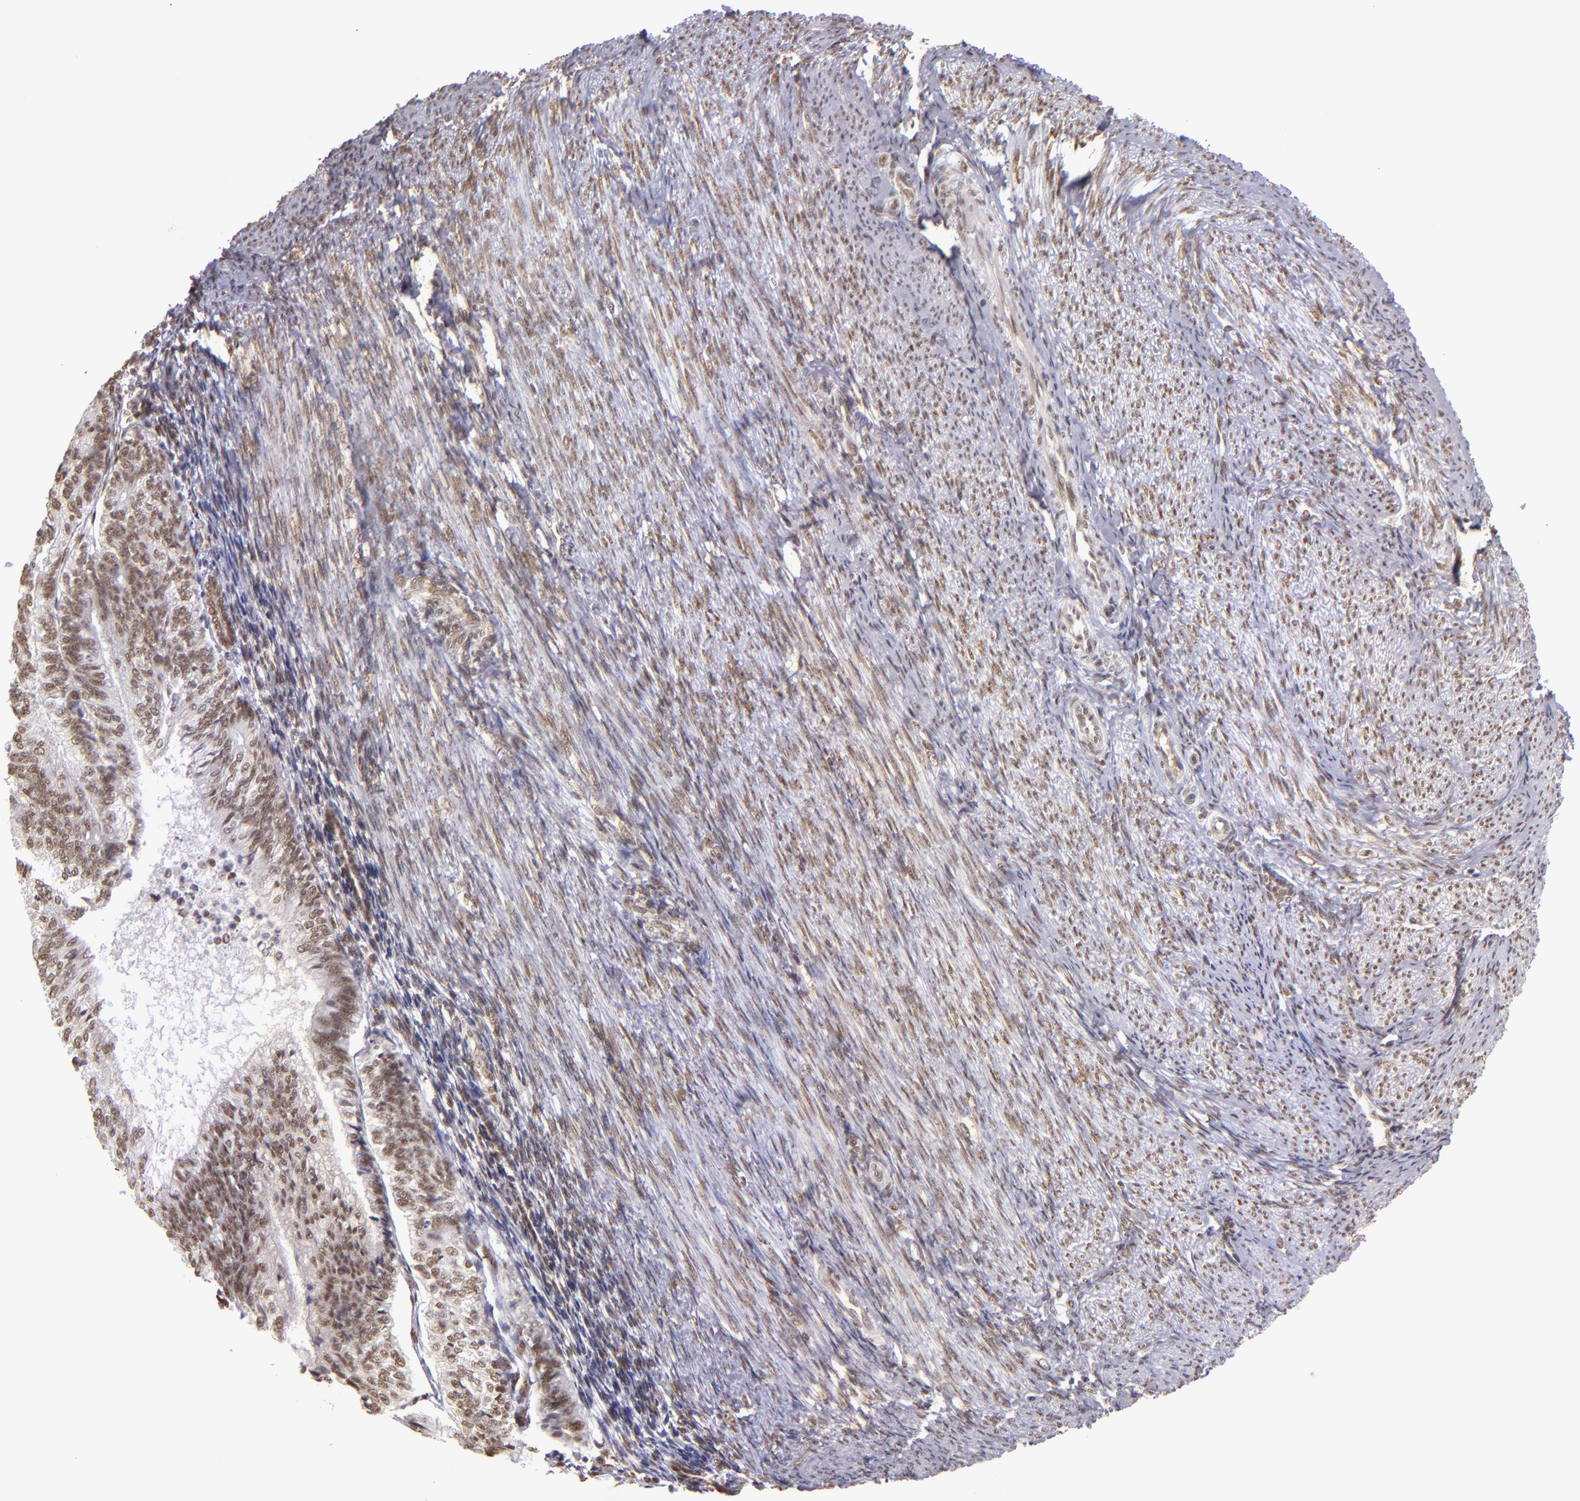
{"staining": {"intensity": "moderate", "quantity": ">75%", "location": "nuclear"}, "tissue": "endometrial cancer", "cell_type": "Tumor cells", "image_type": "cancer", "snomed": [{"axis": "morphology", "description": "Adenocarcinoma, NOS"}, {"axis": "topography", "description": "Endometrium"}], "caption": "Endometrial cancer (adenocarcinoma) stained for a protein (brown) exhibits moderate nuclear positive staining in about >75% of tumor cells.", "gene": "NCOR2", "patient": {"sex": "female", "age": 55}}